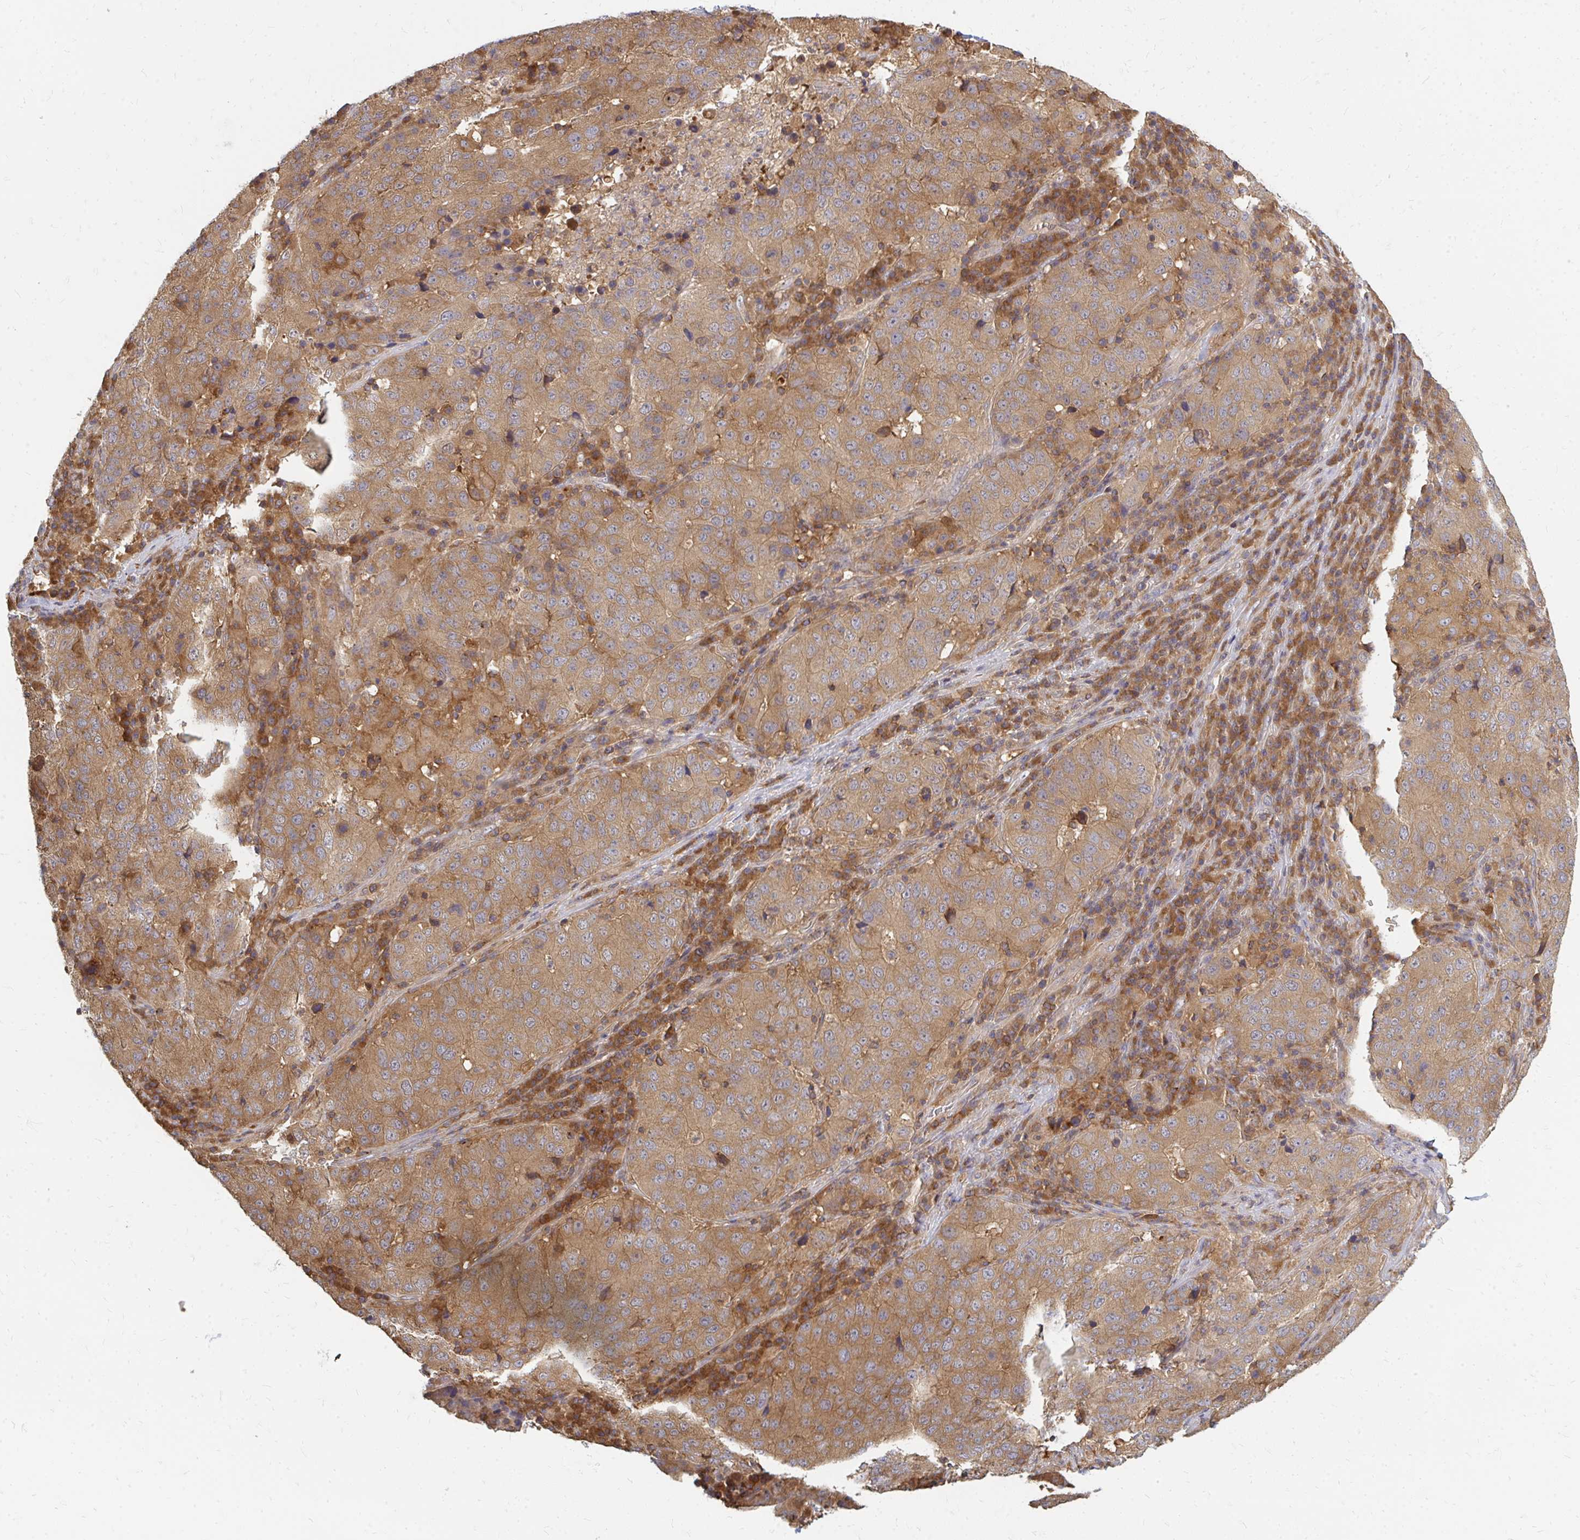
{"staining": {"intensity": "moderate", "quantity": ">75%", "location": "cytoplasmic/membranous"}, "tissue": "stomach cancer", "cell_type": "Tumor cells", "image_type": "cancer", "snomed": [{"axis": "morphology", "description": "Adenocarcinoma, NOS"}, {"axis": "topography", "description": "Stomach"}], "caption": "Immunohistochemistry (IHC) micrograph of stomach adenocarcinoma stained for a protein (brown), which shows medium levels of moderate cytoplasmic/membranous expression in about >75% of tumor cells.", "gene": "ZNF285", "patient": {"sex": "male", "age": 71}}